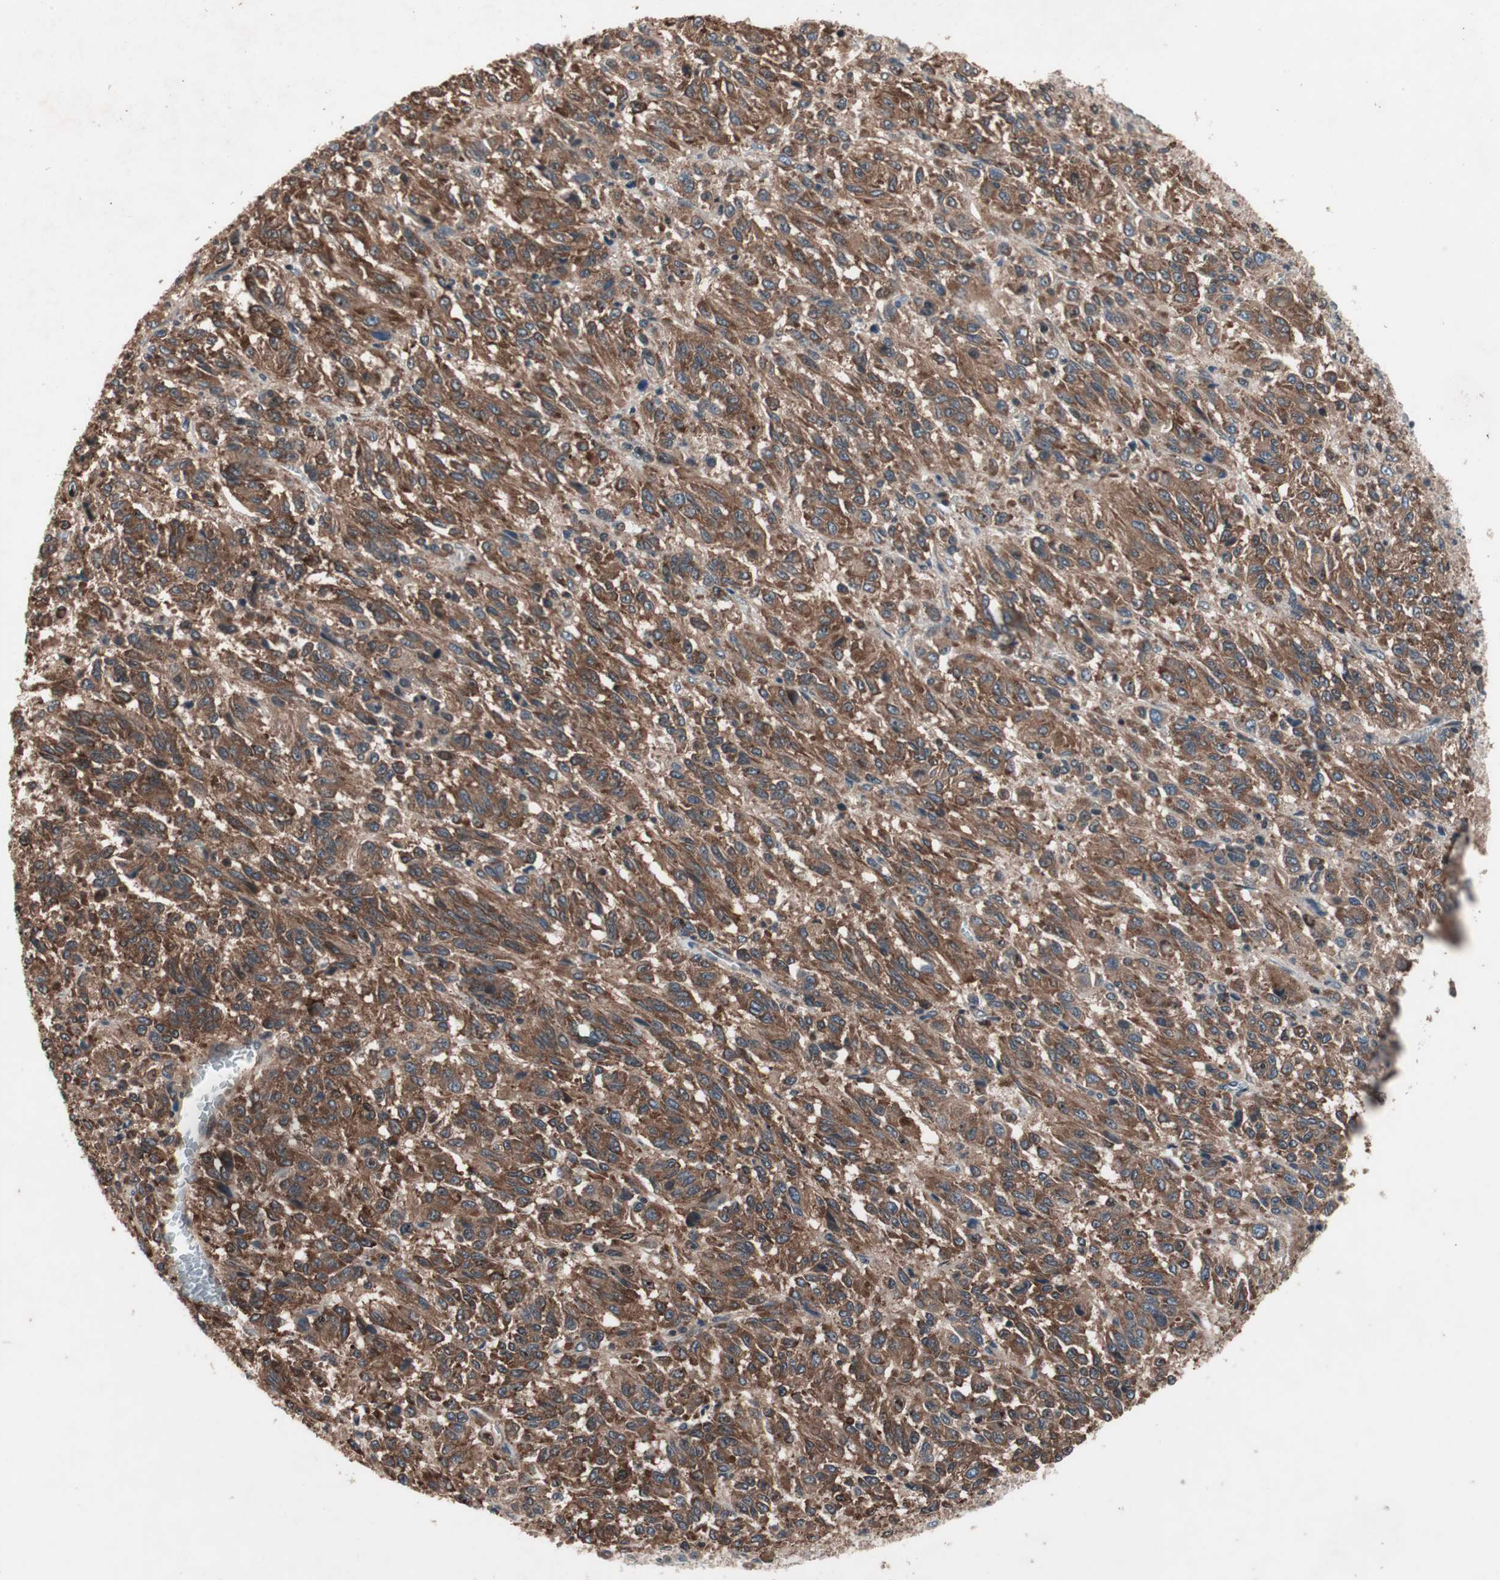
{"staining": {"intensity": "moderate", "quantity": ">75%", "location": "cytoplasmic/membranous"}, "tissue": "melanoma", "cell_type": "Tumor cells", "image_type": "cancer", "snomed": [{"axis": "morphology", "description": "Malignant melanoma, Metastatic site"}, {"axis": "topography", "description": "Lung"}], "caption": "A brown stain highlights moderate cytoplasmic/membranous expression of a protein in malignant melanoma (metastatic site) tumor cells. (Brightfield microscopy of DAB IHC at high magnification).", "gene": "IRS1", "patient": {"sex": "male", "age": 64}}